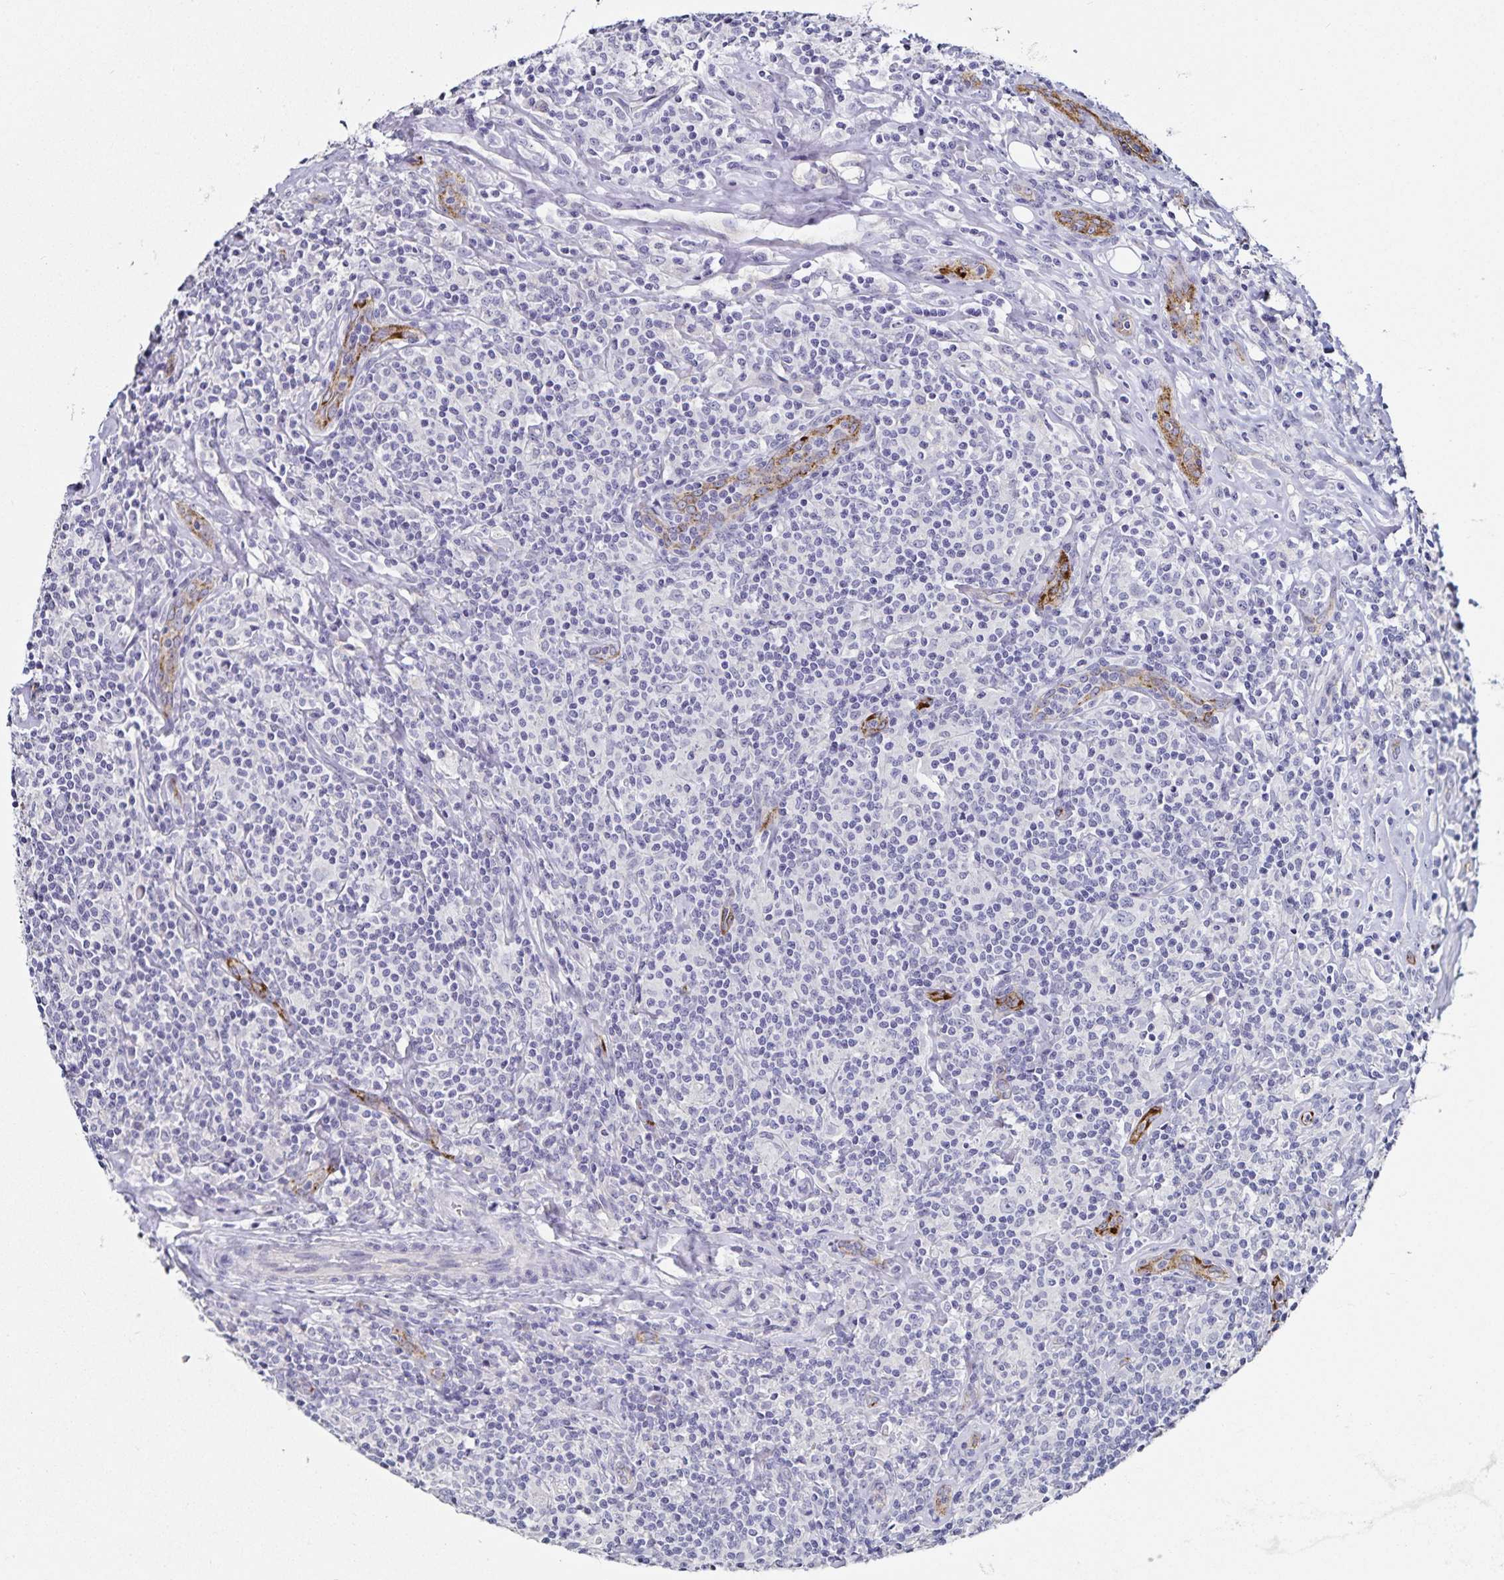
{"staining": {"intensity": "negative", "quantity": "none", "location": "none"}, "tissue": "lymphoma", "cell_type": "Tumor cells", "image_type": "cancer", "snomed": [{"axis": "morphology", "description": "Hodgkin's disease, NOS"}, {"axis": "morphology", "description": "Hodgkin's lymphoma, nodular sclerosis"}, {"axis": "topography", "description": "Lymph node"}], "caption": "There is no significant expression in tumor cells of lymphoma.", "gene": "TSPAN7", "patient": {"sex": "female", "age": 10}}